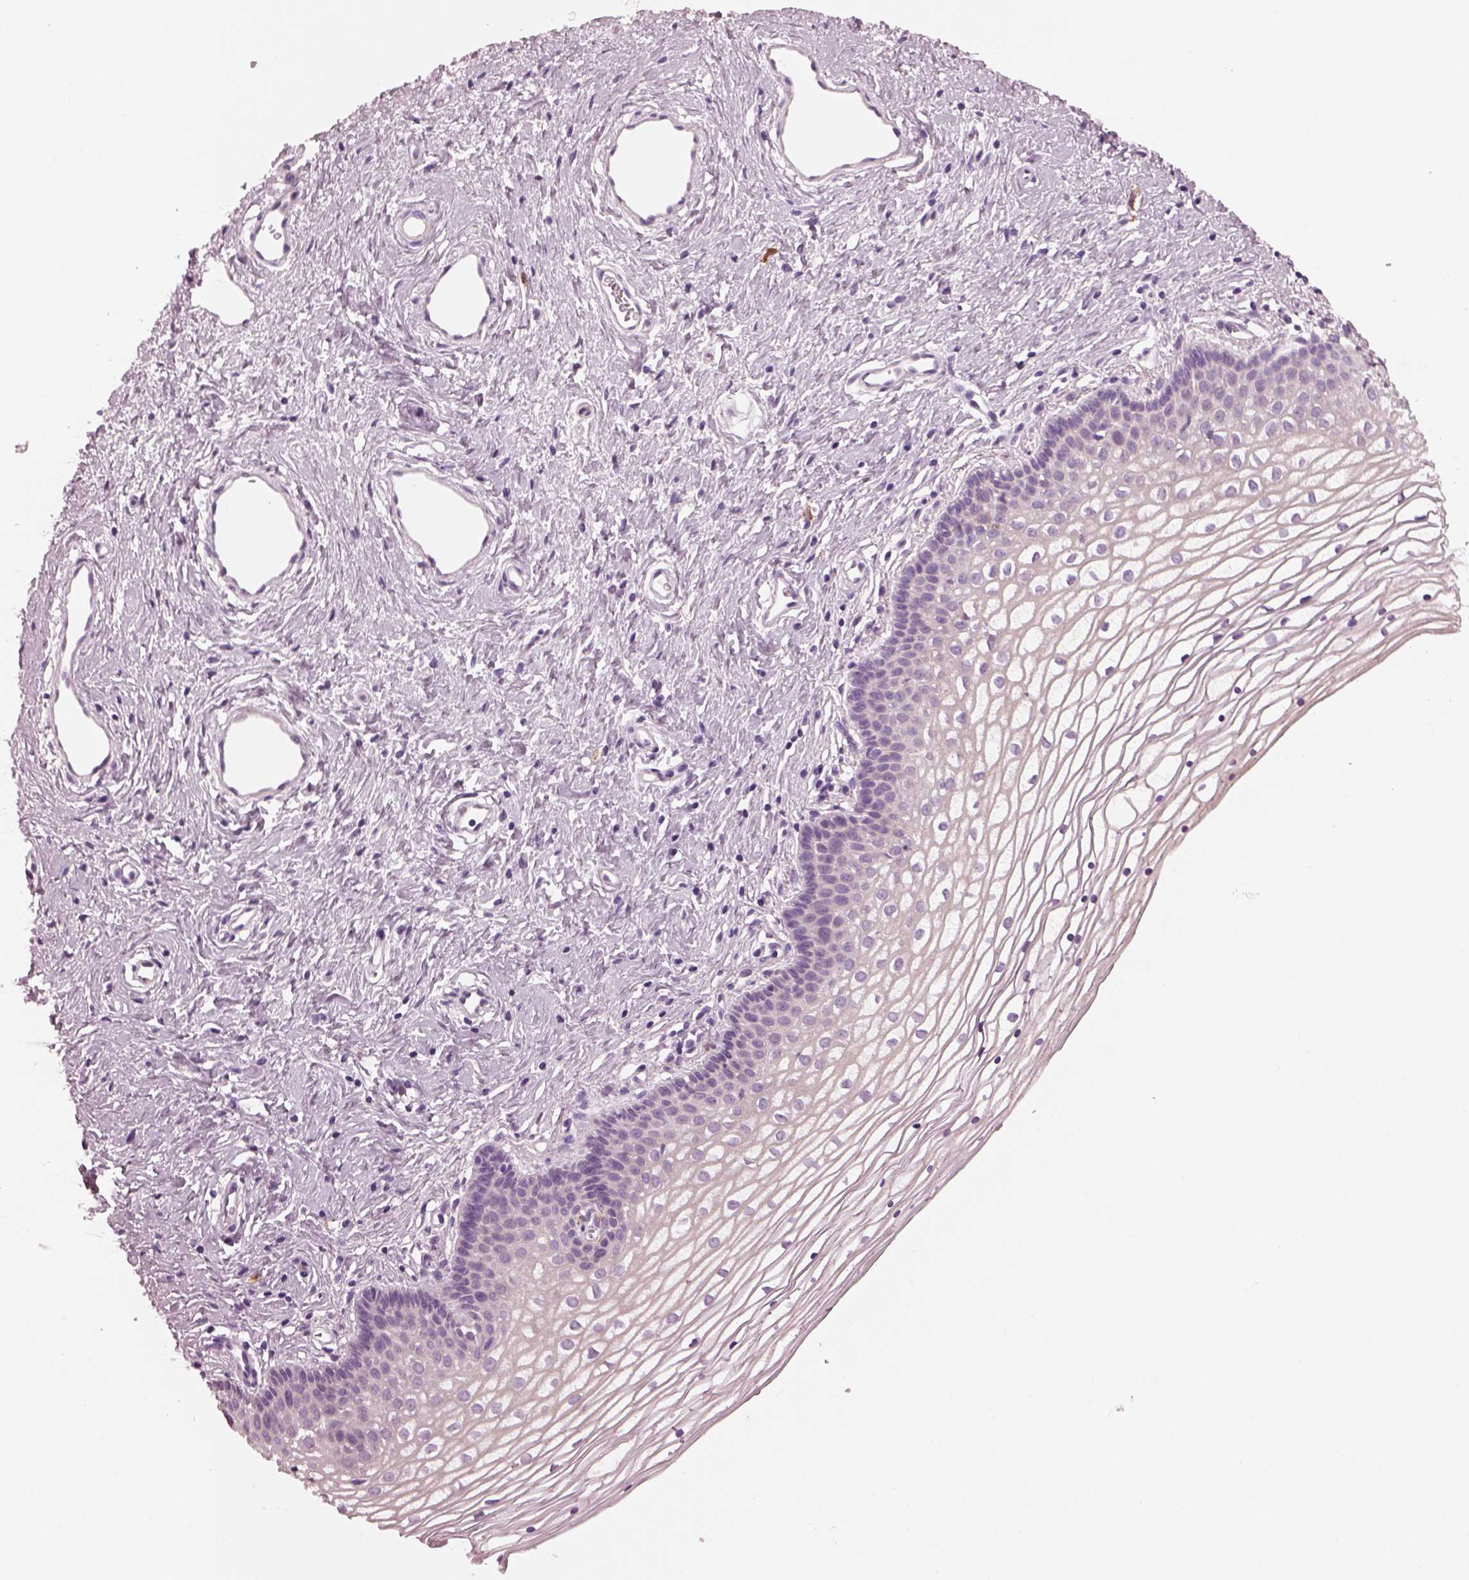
{"staining": {"intensity": "negative", "quantity": "none", "location": "none"}, "tissue": "vagina", "cell_type": "Squamous epithelial cells", "image_type": "normal", "snomed": [{"axis": "morphology", "description": "Normal tissue, NOS"}, {"axis": "topography", "description": "Vagina"}], "caption": "Squamous epithelial cells show no significant protein staining in normal vagina. Nuclei are stained in blue.", "gene": "SHTN1", "patient": {"sex": "female", "age": 36}}